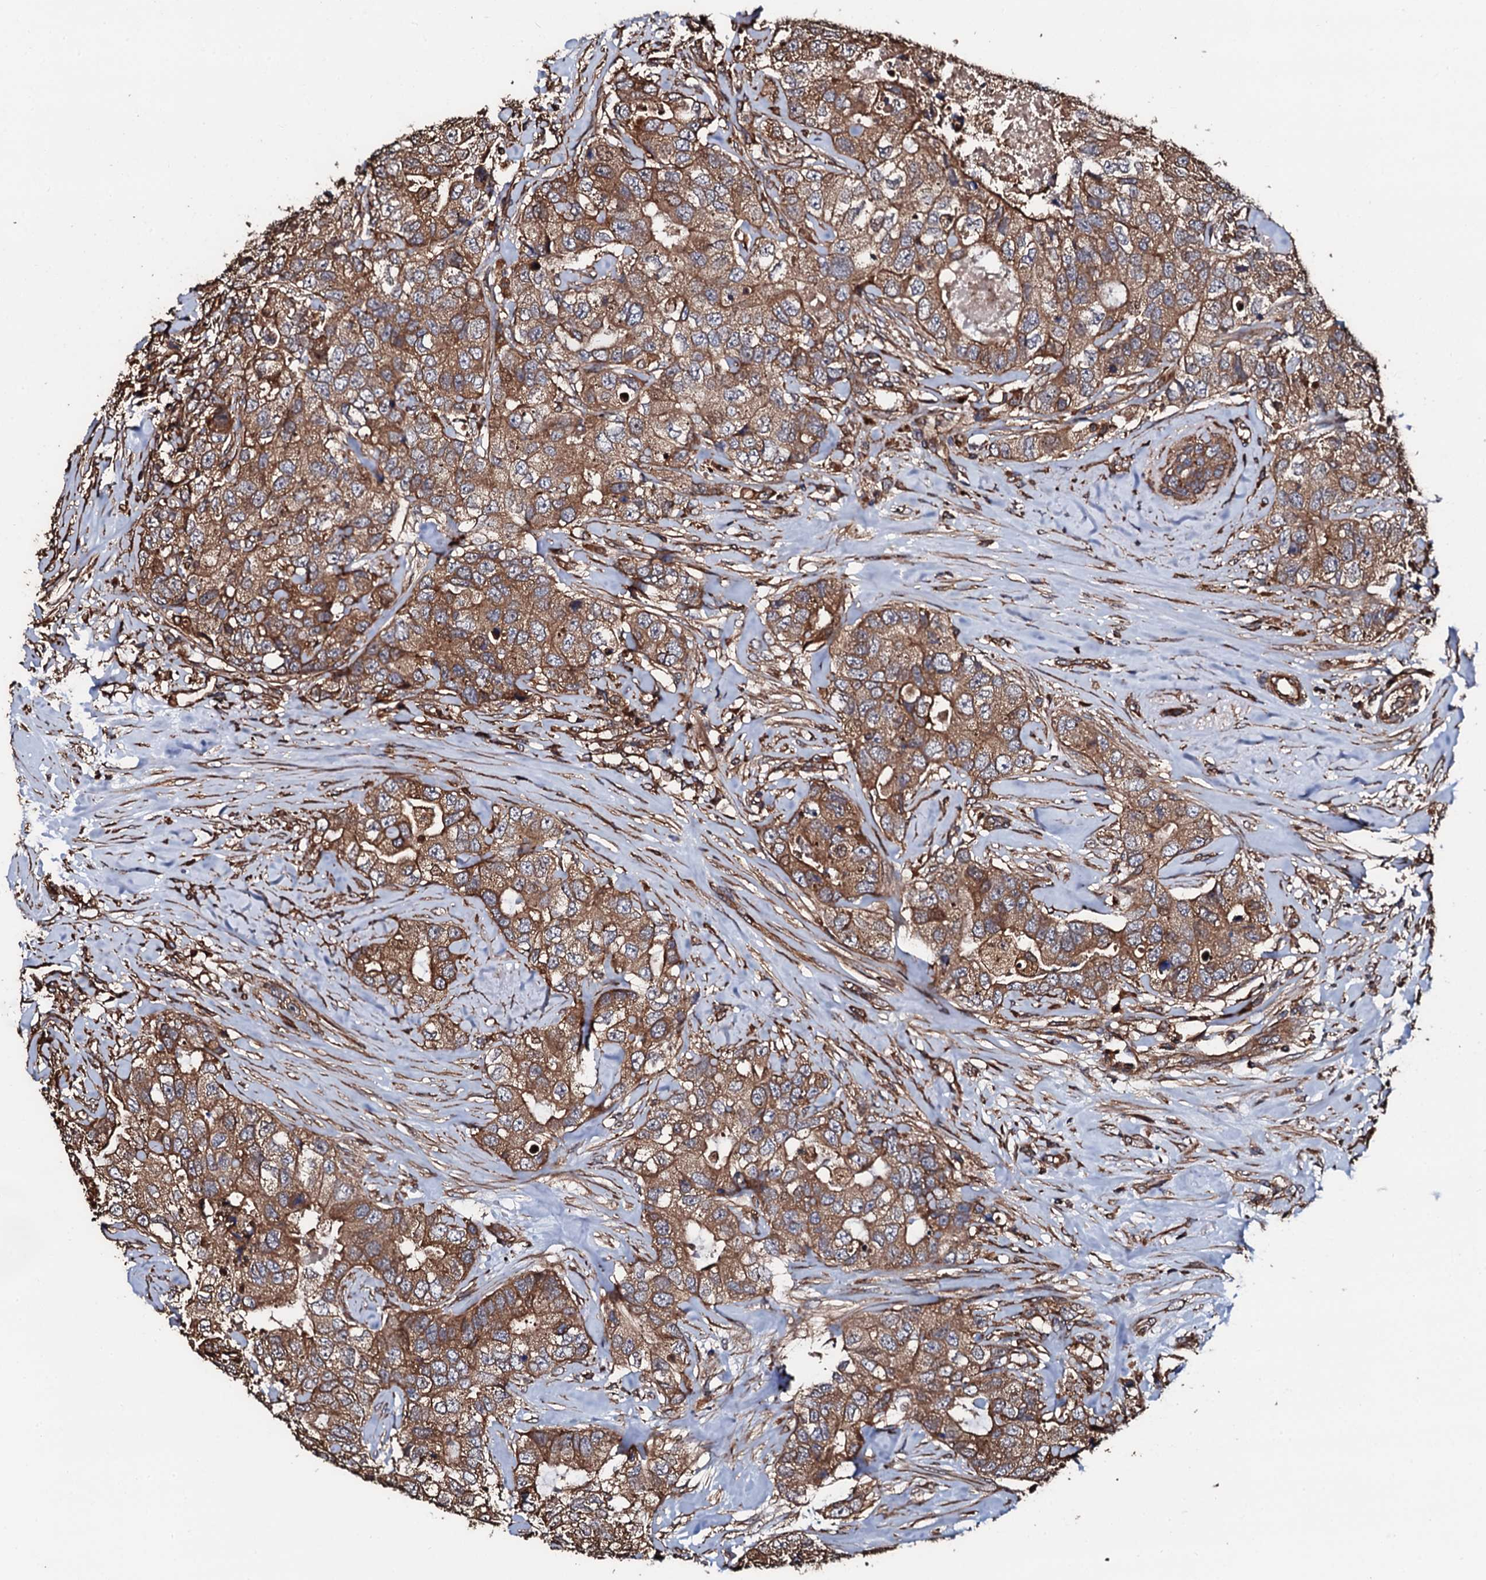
{"staining": {"intensity": "moderate", "quantity": ">75%", "location": "cytoplasmic/membranous"}, "tissue": "breast cancer", "cell_type": "Tumor cells", "image_type": "cancer", "snomed": [{"axis": "morphology", "description": "Duct carcinoma"}, {"axis": "topography", "description": "Breast"}], "caption": "A medium amount of moderate cytoplasmic/membranous staining is seen in approximately >75% of tumor cells in invasive ductal carcinoma (breast) tissue.", "gene": "CKAP5", "patient": {"sex": "female", "age": 62}}